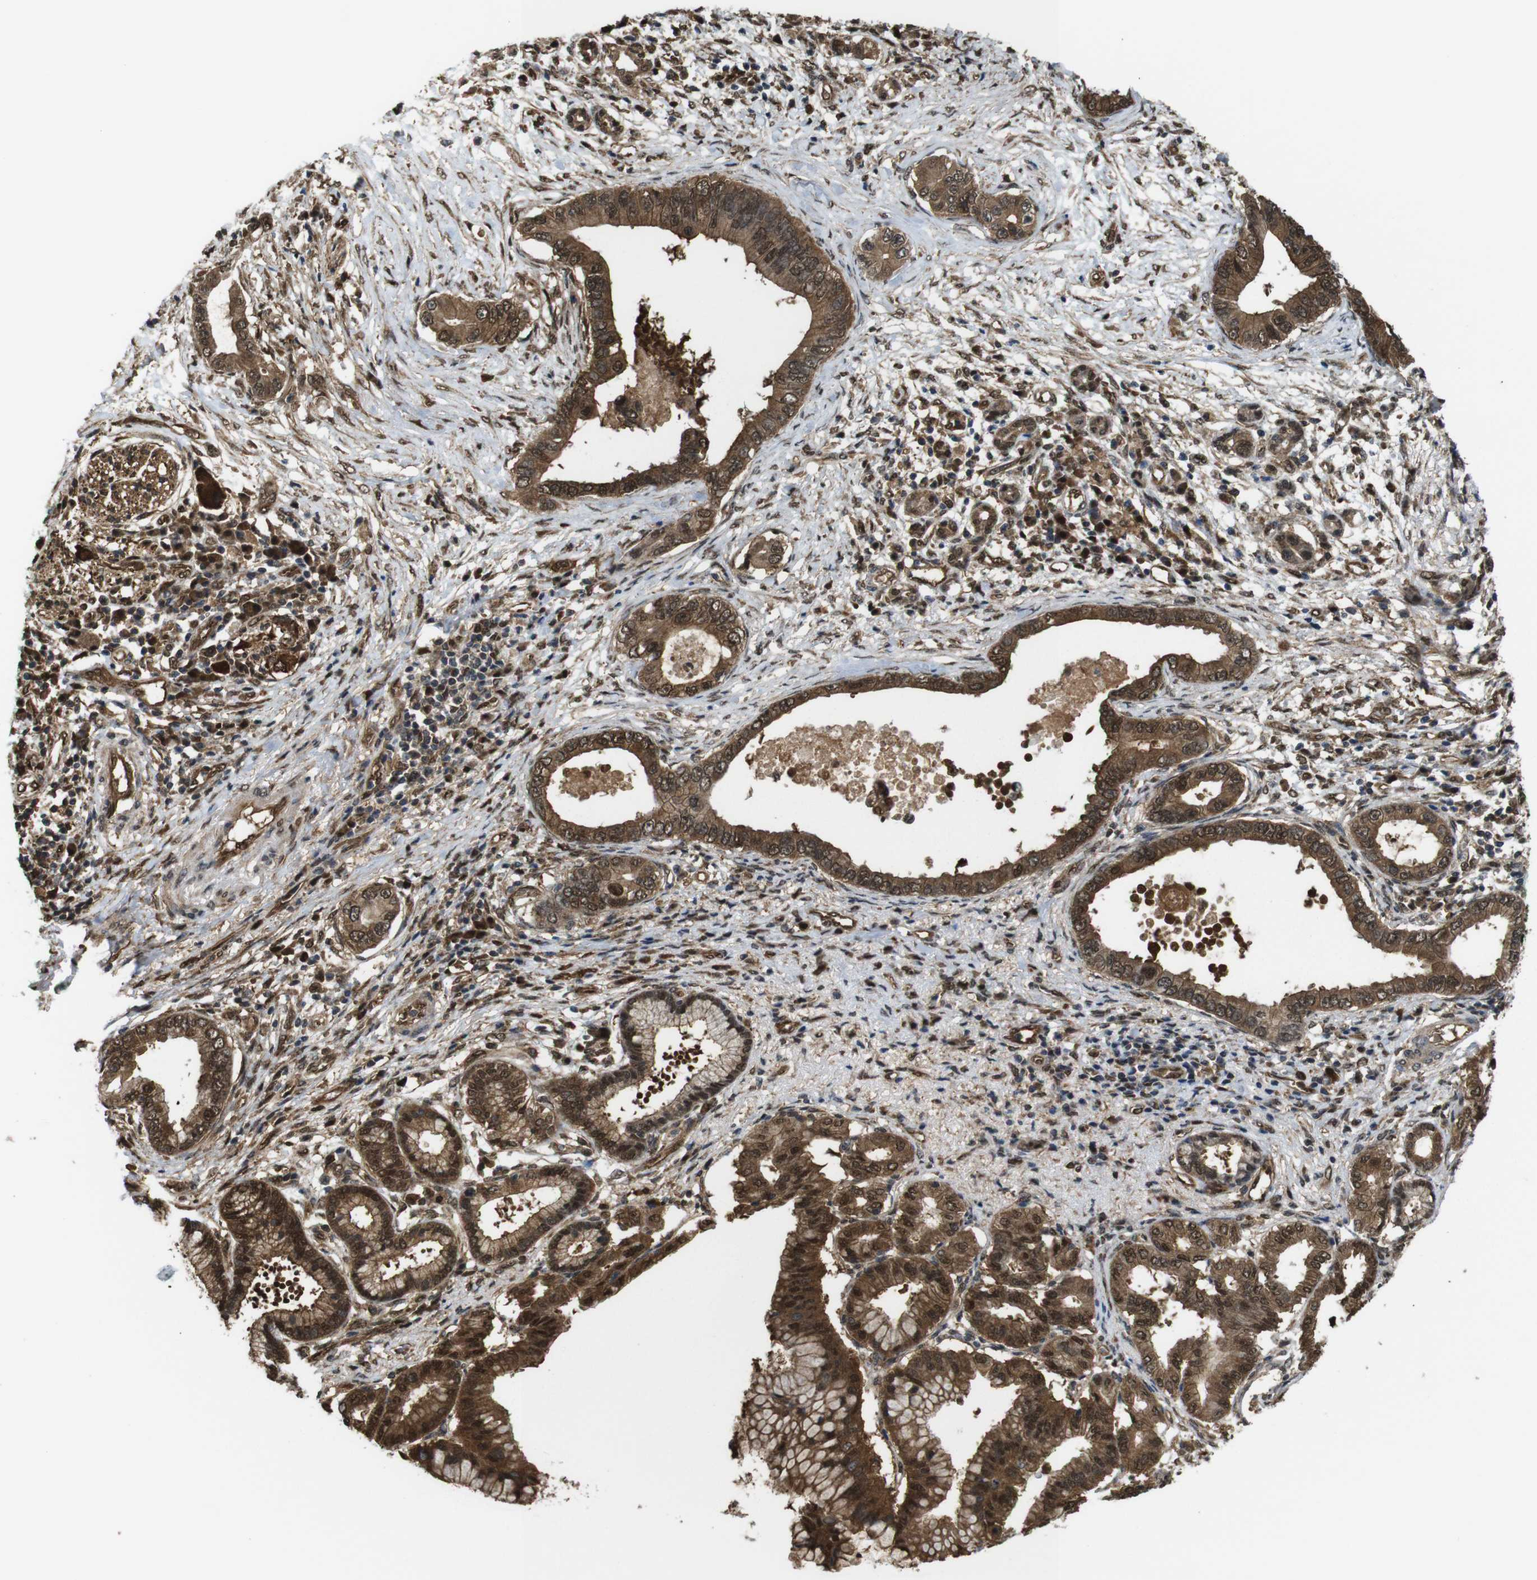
{"staining": {"intensity": "strong", "quantity": ">75%", "location": "cytoplasmic/membranous,nuclear"}, "tissue": "pancreatic cancer", "cell_type": "Tumor cells", "image_type": "cancer", "snomed": [{"axis": "morphology", "description": "Adenocarcinoma, NOS"}, {"axis": "topography", "description": "Pancreas"}], "caption": "Pancreatic cancer tissue reveals strong cytoplasmic/membranous and nuclear positivity in about >75% of tumor cells, visualized by immunohistochemistry. Nuclei are stained in blue.", "gene": "YWHAG", "patient": {"sex": "male", "age": 77}}